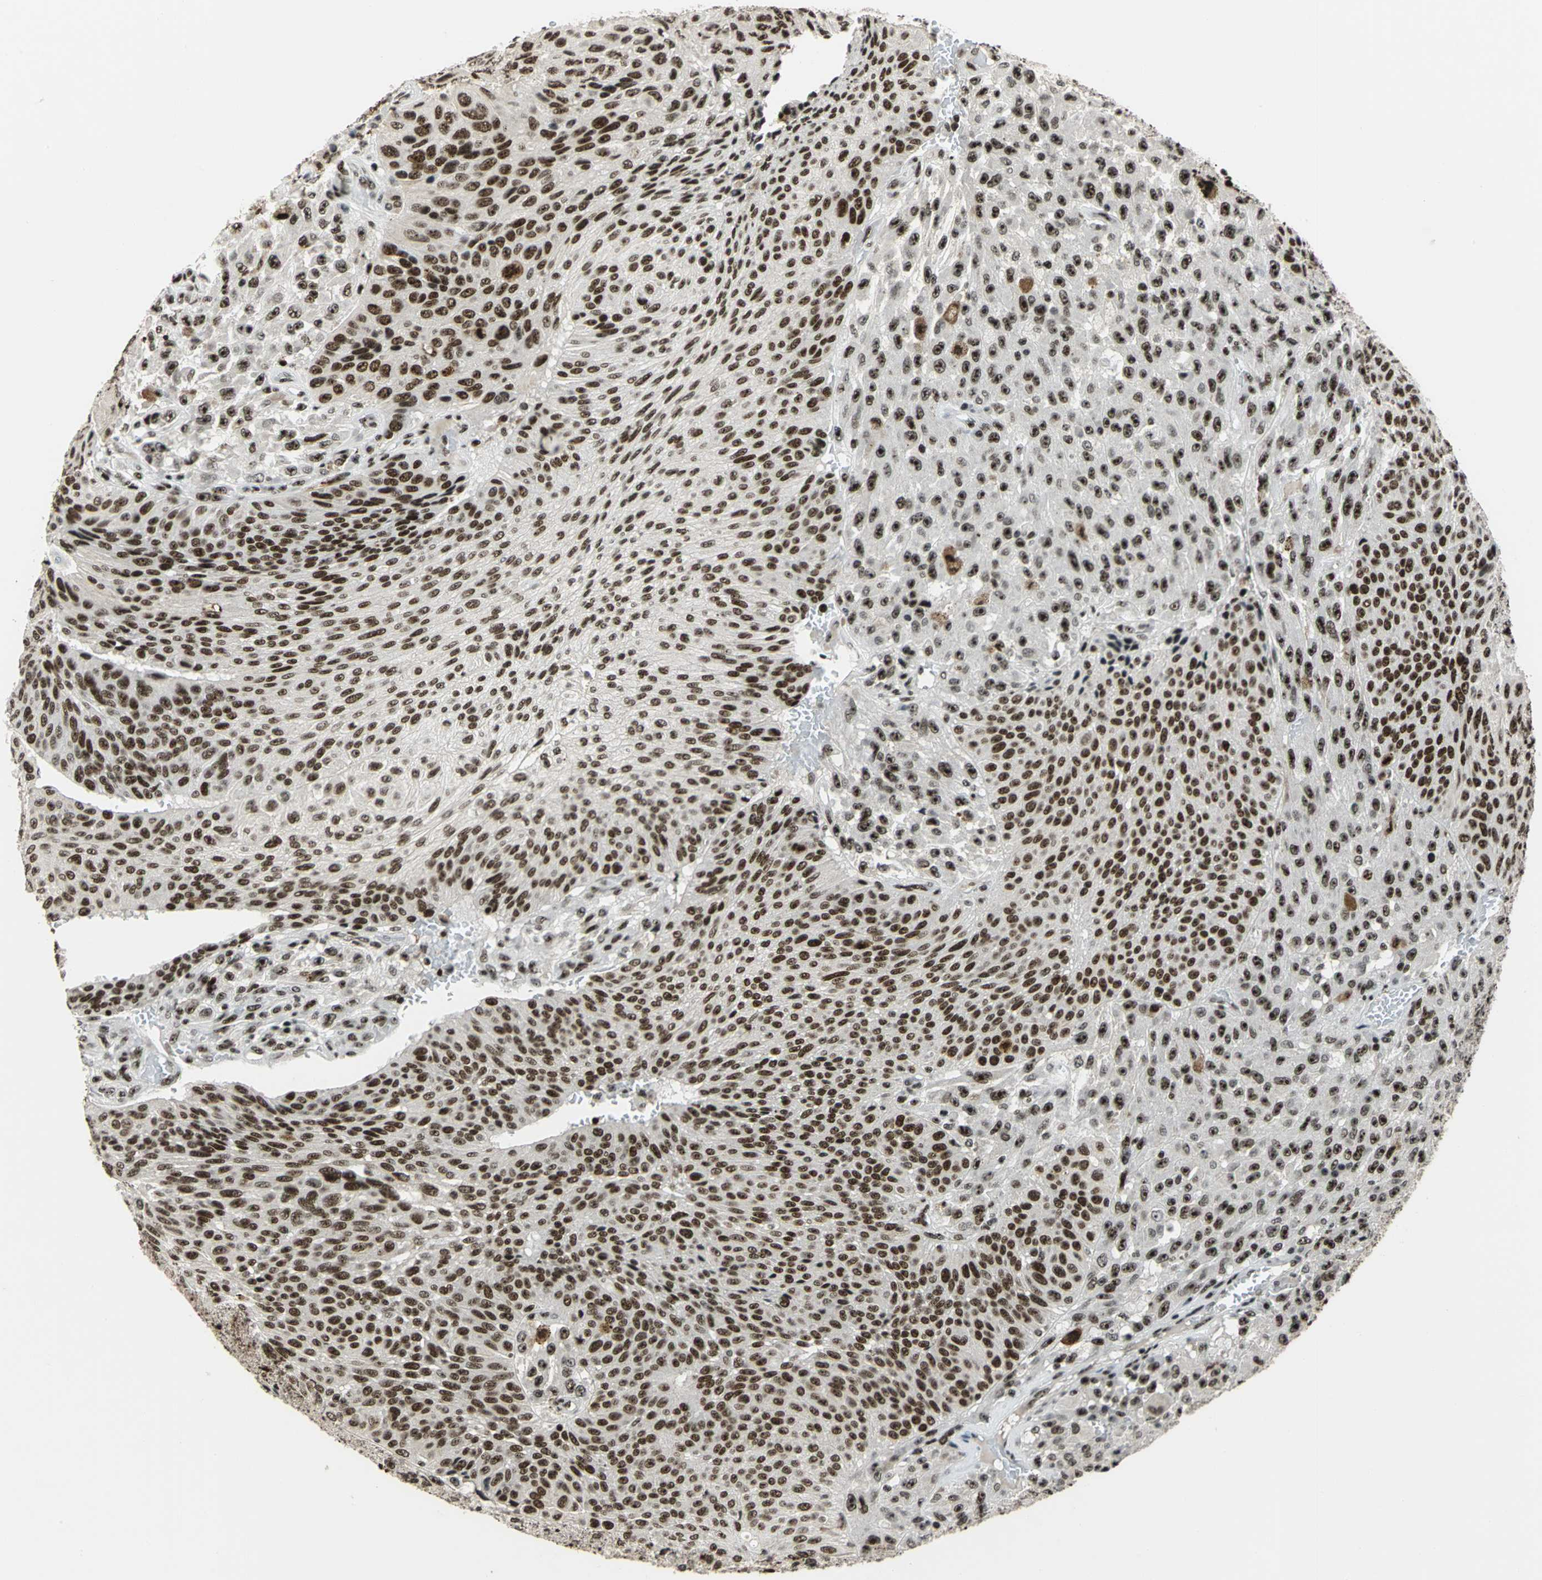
{"staining": {"intensity": "strong", "quantity": ">75%", "location": "nuclear"}, "tissue": "urothelial cancer", "cell_type": "Tumor cells", "image_type": "cancer", "snomed": [{"axis": "morphology", "description": "Urothelial carcinoma, High grade"}, {"axis": "topography", "description": "Urinary bladder"}], "caption": "Brown immunohistochemical staining in human urothelial cancer displays strong nuclear expression in approximately >75% of tumor cells.", "gene": "UBTF", "patient": {"sex": "male", "age": 66}}